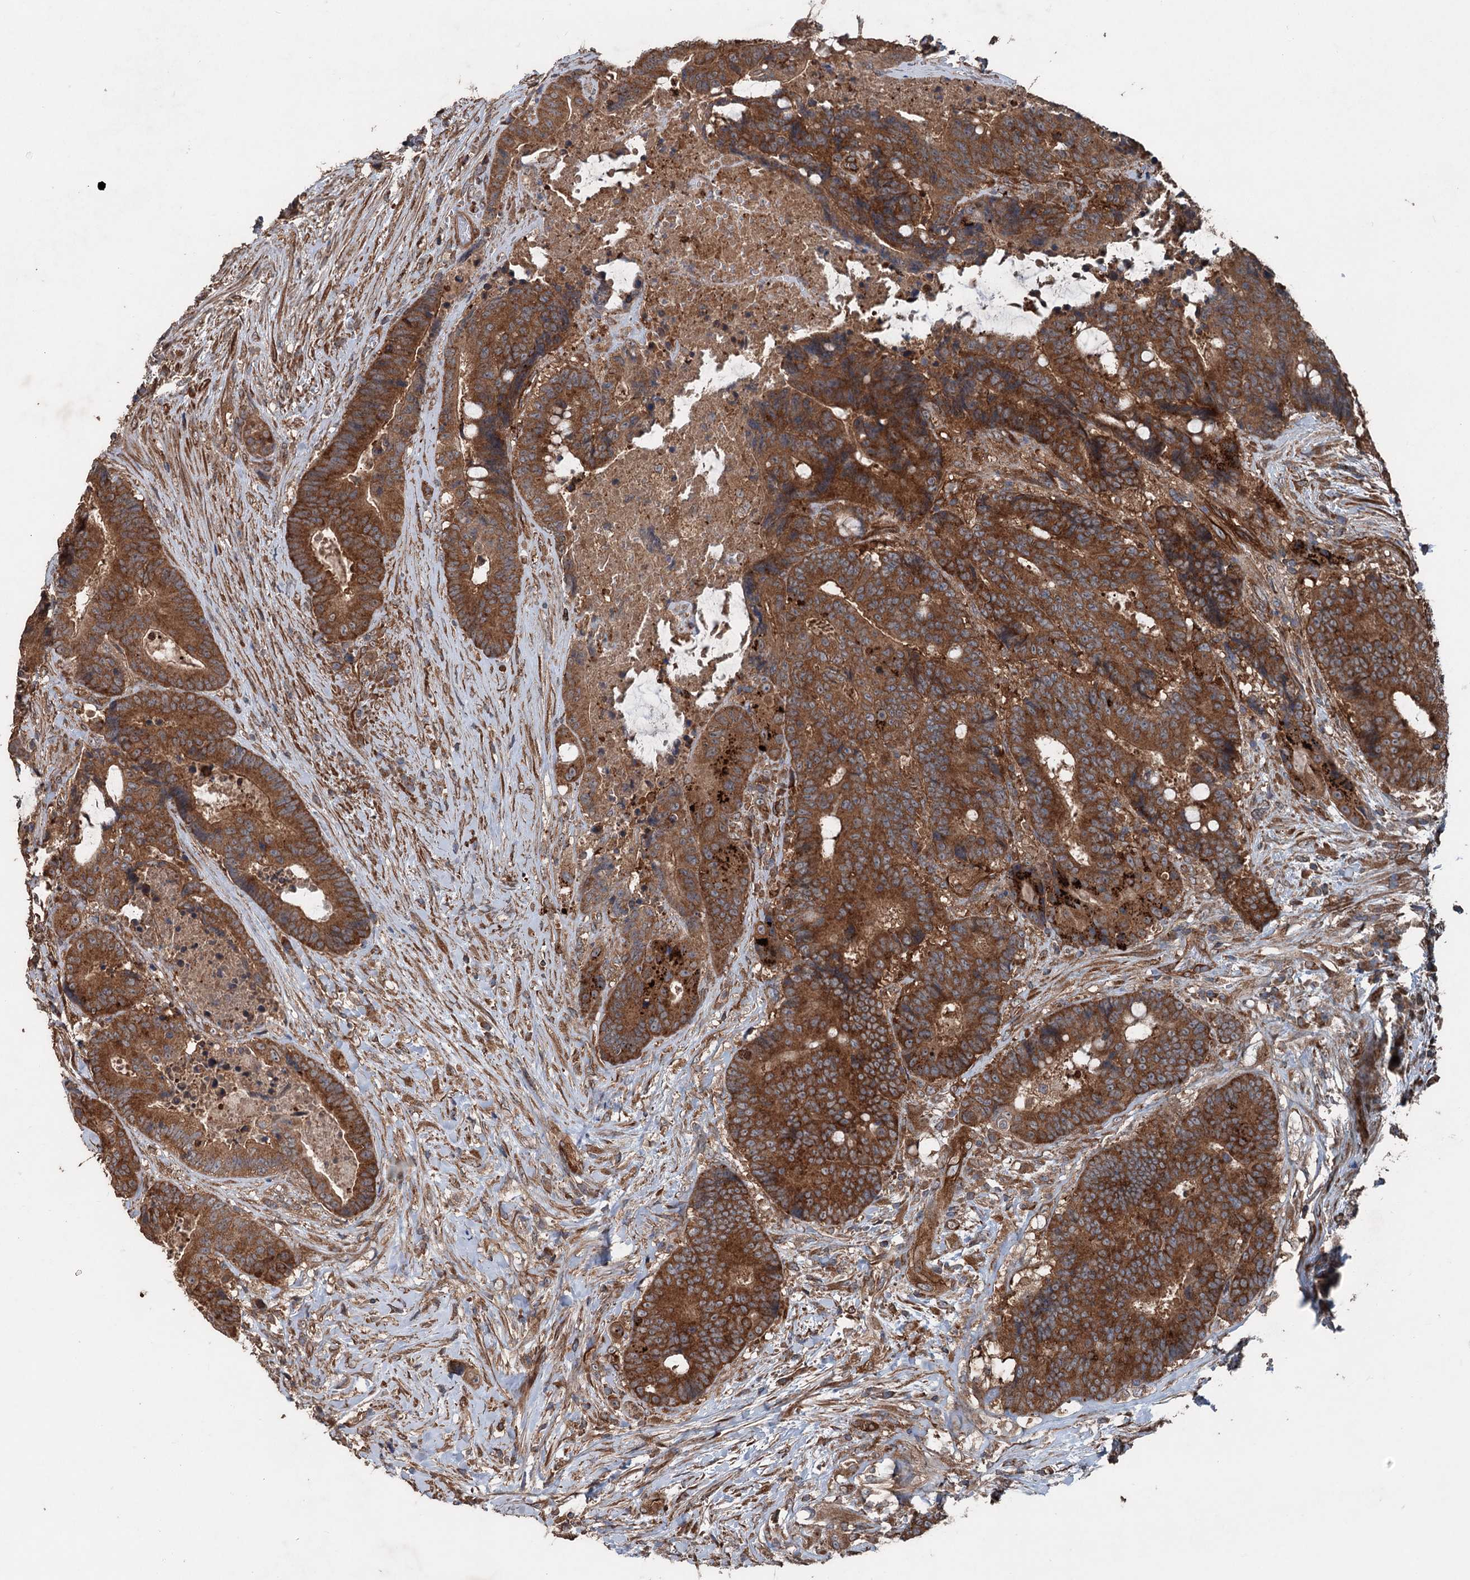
{"staining": {"intensity": "moderate", "quantity": ">75%", "location": "cytoplasmic/membranous"}, "tissue": "colorectal cancer", "cell_type": "Tumor cells", "image_type": "cancer", "snomed": [{"axis": "morphology", "description": "Adenocarcinoma, NOS"}, {"axis": "topography", "description": "Rectum"}], "caption": "This is an image of immunohistochemistry (IHC) staining of adenocarcinoma (colorectal), which shows moderate staining in the cytoplasmic/membranous of tumor cells.", "gene": "RNF214", "patient": {"sex": "male", "age": 69}}